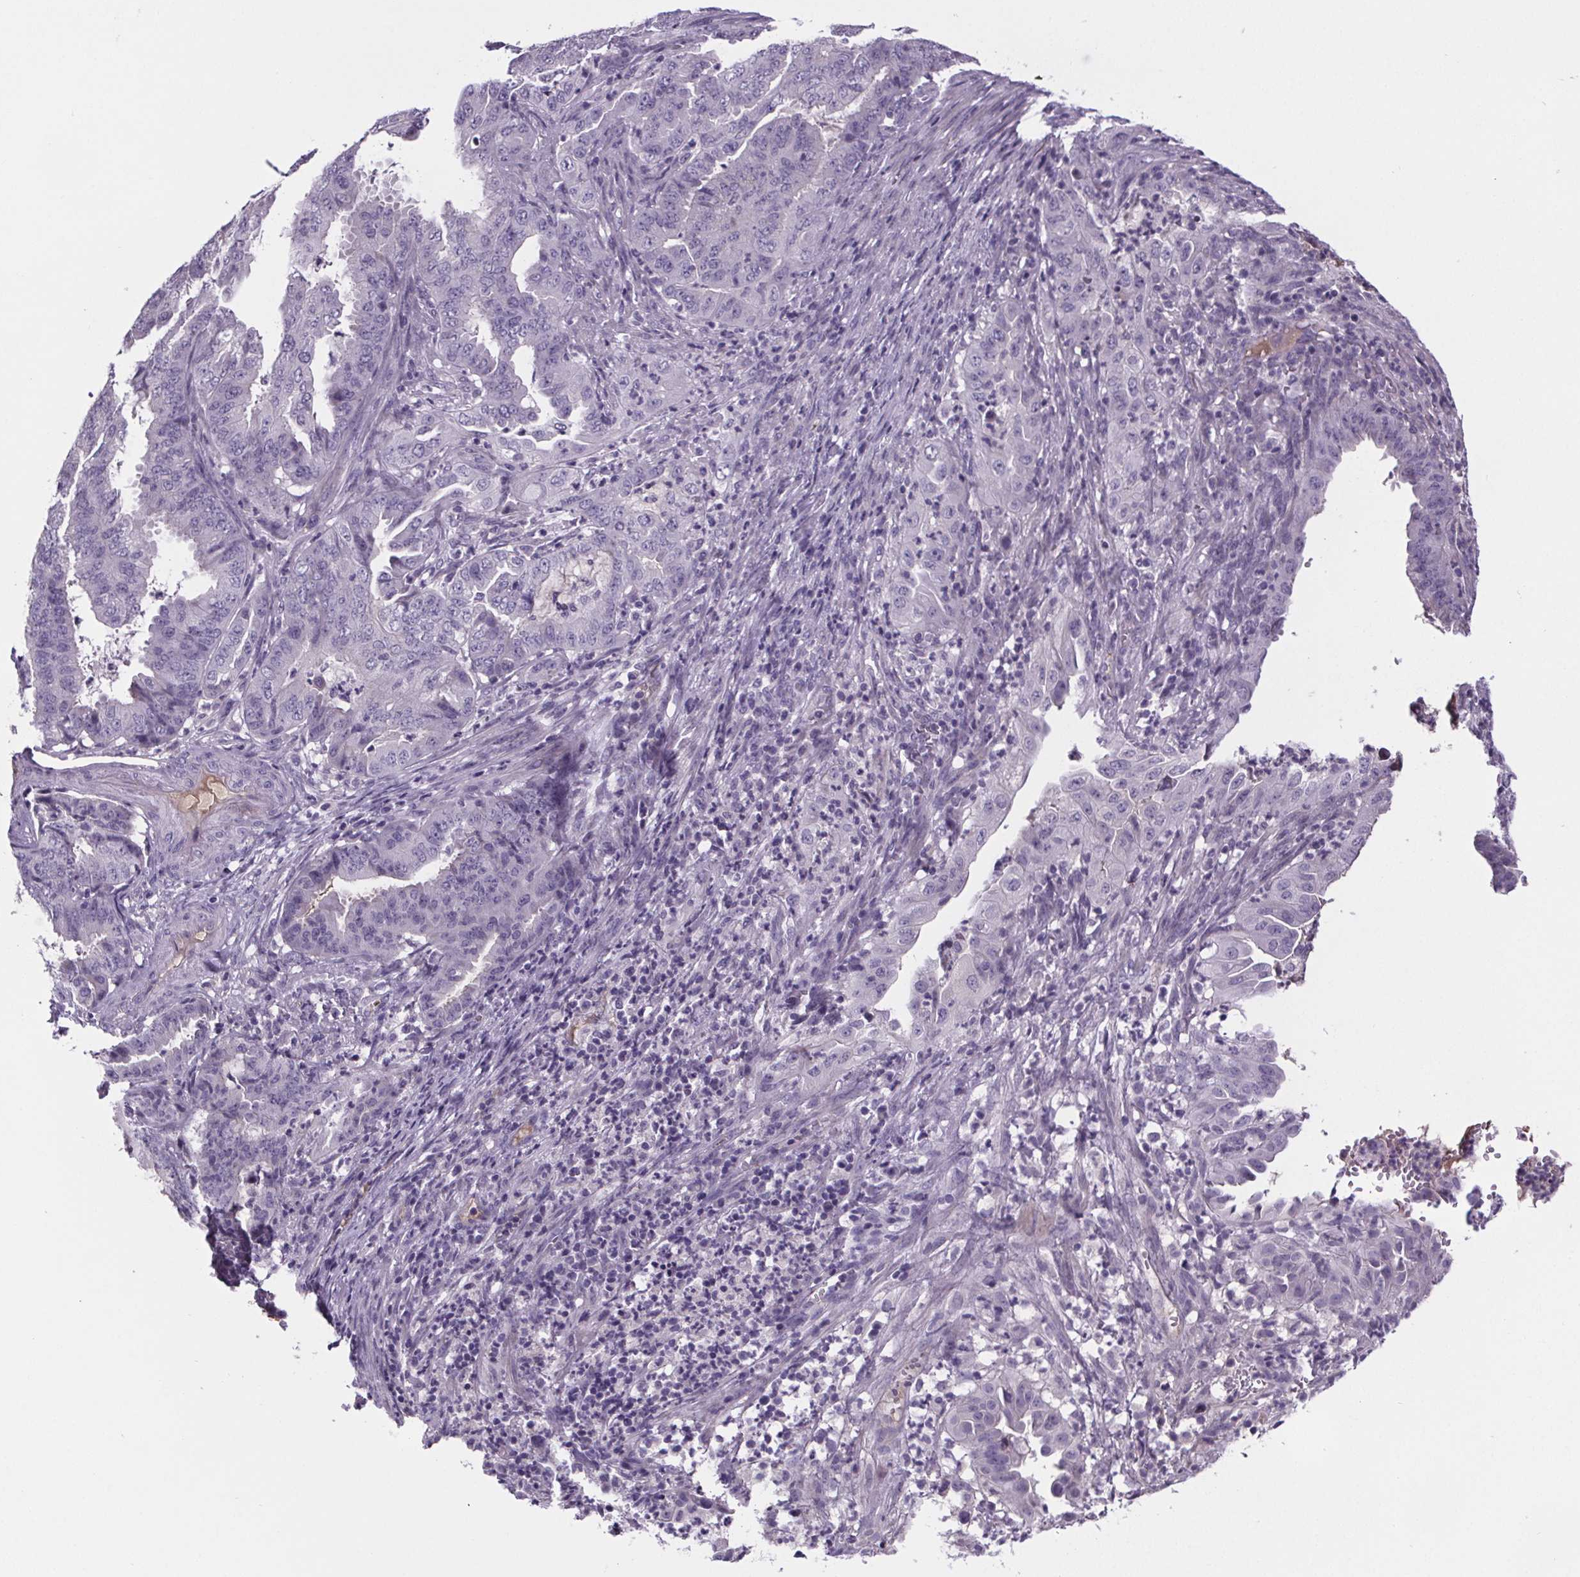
{"staining": {"intensity": "negative", "quantity": "none", "location": "none"}, "tissue": "endometrial cancer", "cell_type": "Tumor cells", "image_type": "cancer", "snomed": [{"axis": "morphology", "description": "Adenocarcinoma, NOS"}, {"axis": "topography", "description": "Endometrium"}], "caption": "DAB (3,3'-diaminobenzidine) immunohistochemical staining of human endometrial cancer (adenocarcinoma) displays no significant staining in tumor cells.", "gene": "CUBN", "patient": {"sex": "female", "age": 51}}